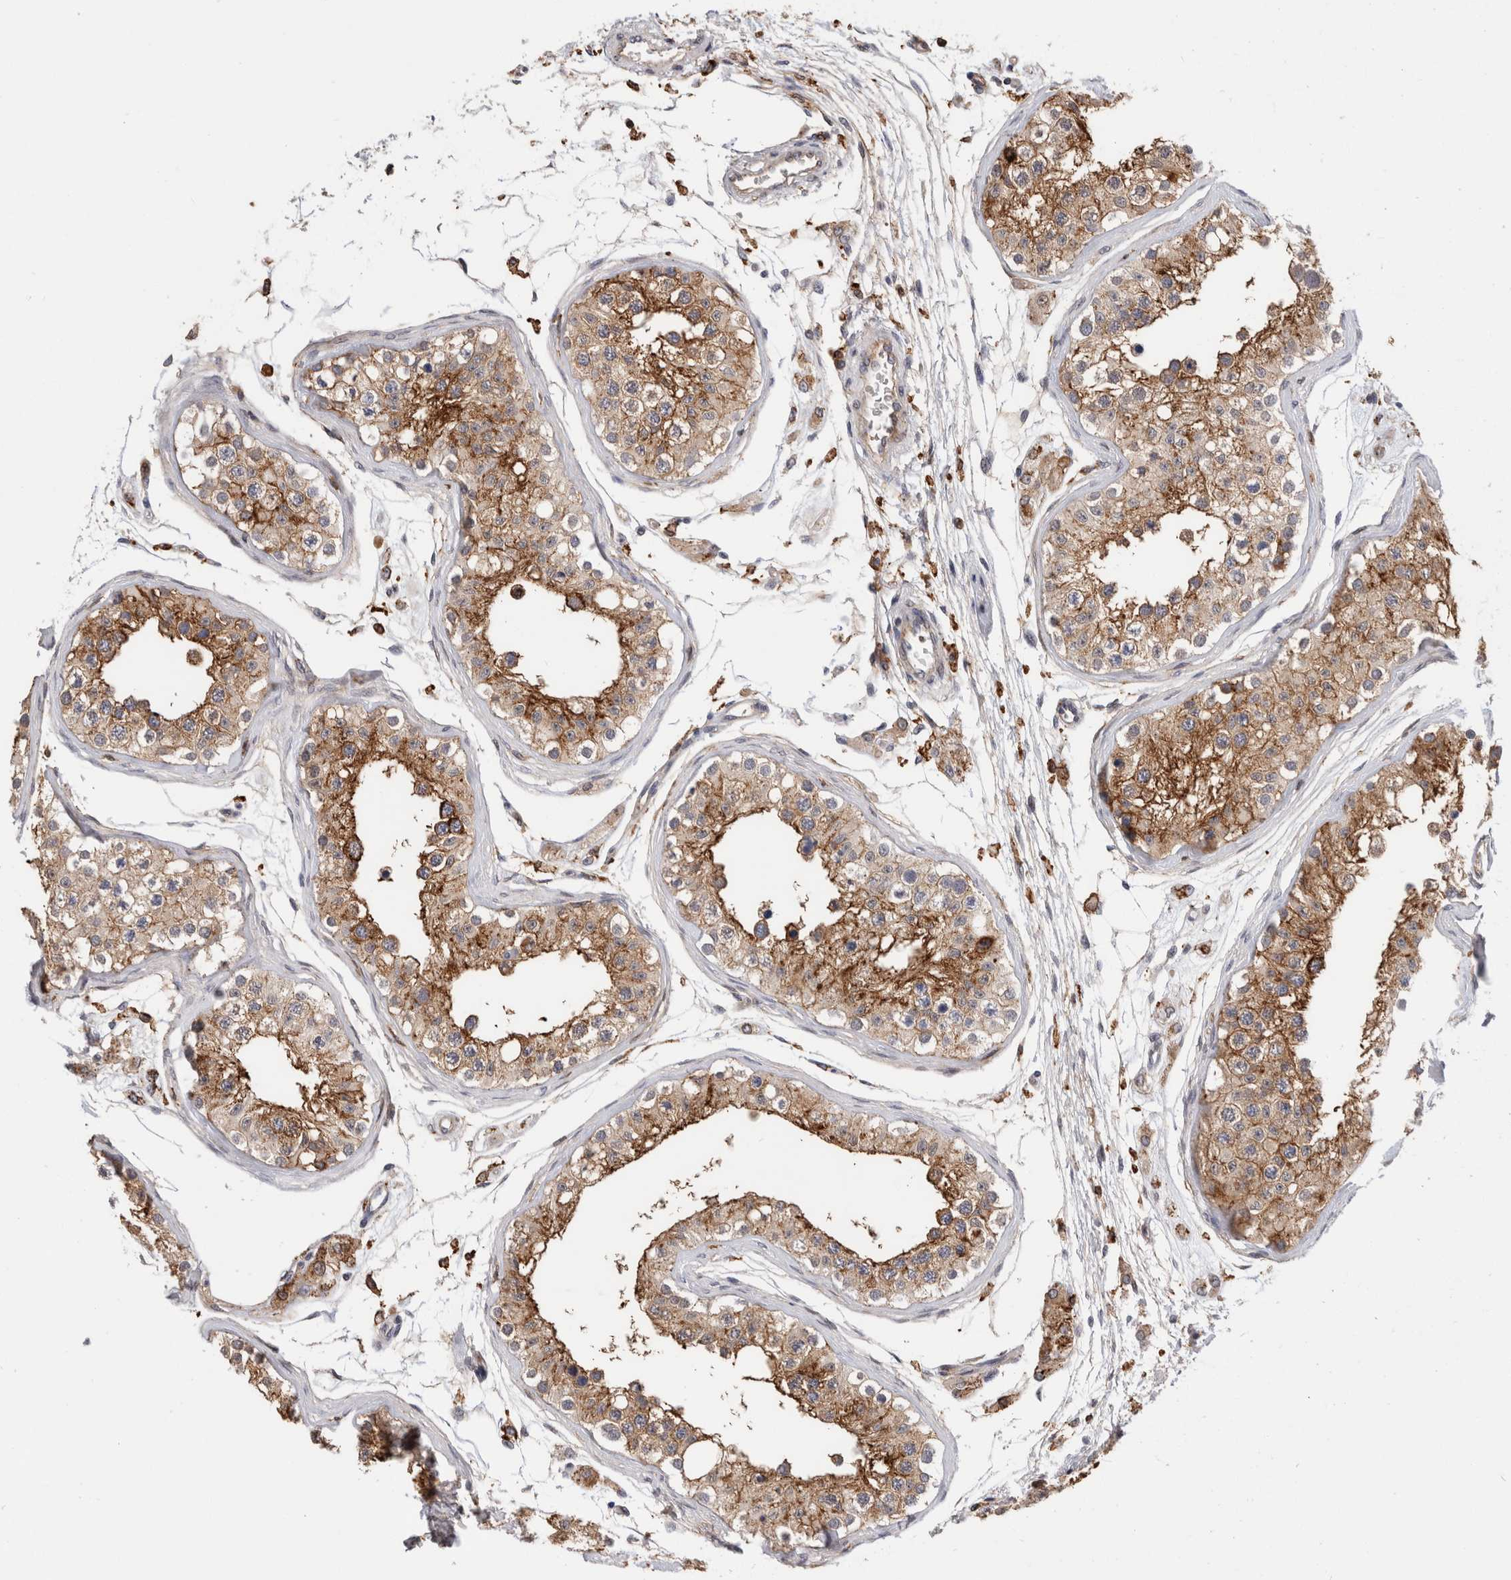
{"staining": {"intensity": "moderate", "quantity": ">75%", "location": "cytoplasmic/membranous"}, "tissue": "testis", "cell_type": "Cells in seminiferous ducts", "image_type": "normal", "snomed": [{"axis": "morphology", "description": "Normal tissue, NOS"}, {"axis": "morphology", "description": "Adenocarcinoma, metastatic, NOS"}, {"axis": "topography", "description": "Testis"}], "caption": "Immunohistochemical staining of normal testis shows moderate cytoplasmic/membranous protein staining in approximately >75% of cells in seminiferous ducts.", "gene": "CCDC88B", "patient": {"sex": "male", "age": 26}}